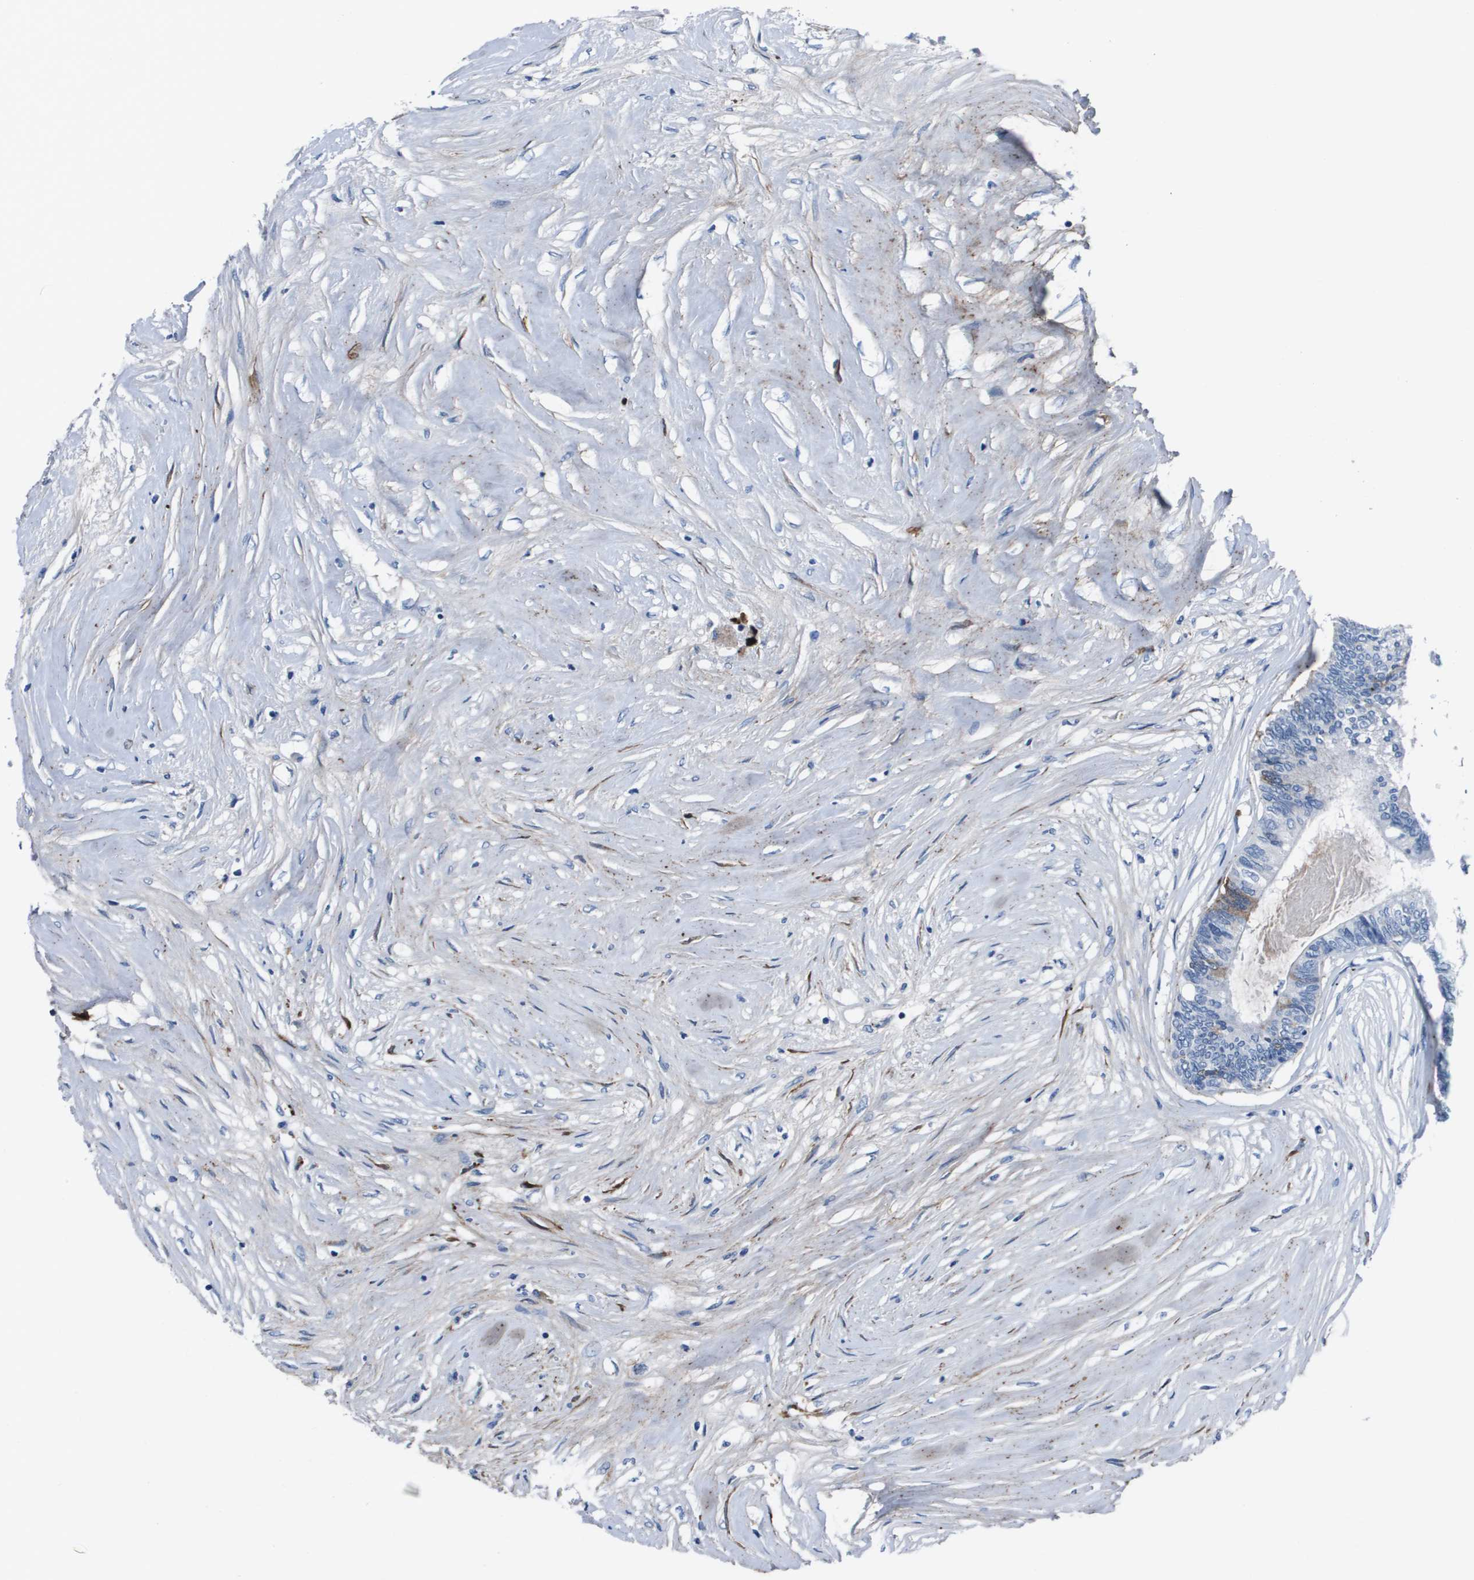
{"staining": {"intensity": "negative", "quantity": "none", "location": "none"}, "tissue": "colorectal cancer", "cell_type": "Tumor cells", "image_type": "cancer", "snomed": [{"axis": "morphology", "description": "Adenocarcinoma, NOS"}, {"axis": "topography", "description": "Rectum"}], "caption": "Protein analysis of colorectal adenocarcinoma exhibits no significant expression in tumor cells. (Immunohistochemistry, brightfield microscopy, high magnification).", "gene": "VTN", "patient": {"sex": "male", "age": 63}}